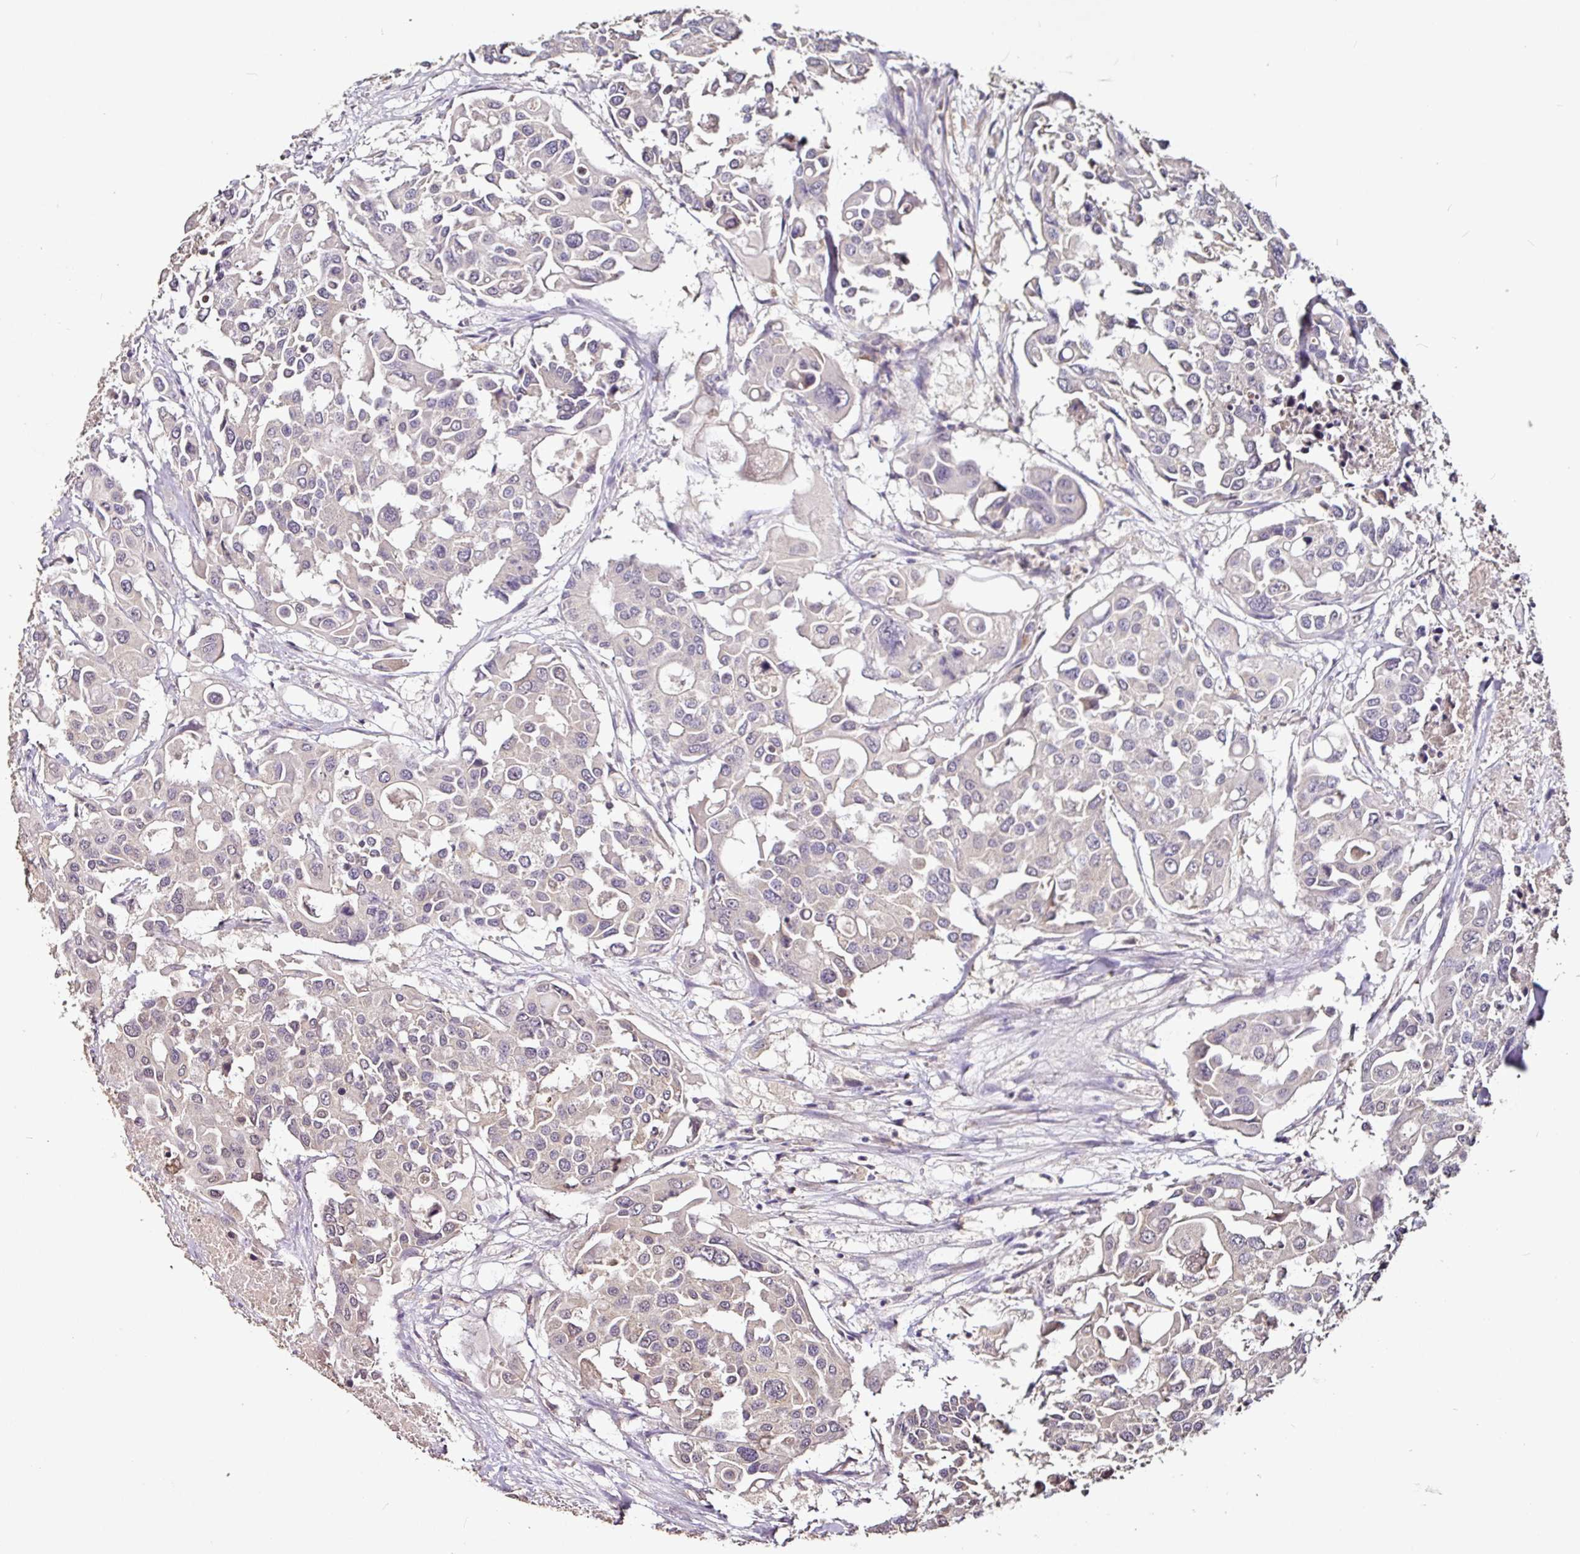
{"staining": {"intensity": "weak", "quantity": "<25%", "location": "cytoplasmic/membranous"}, "tissue": "colorectal cancer", "cell_type": "Tumor cells", "image_type": "cancer", "snomed": [{"axis": "morphology", "description": "Adenocarcinoma, NOS"}, {"axis": "topography", "description": "Colon"}], "caption": "High power microscopy micrograph of an immunohistochemistry micrograph of colorectal cancer (adenocarcinoma), revealing no significant positivity in tumor cells.", "gene": "RPL38", "patient": {"sex": "male", "age": 77}}